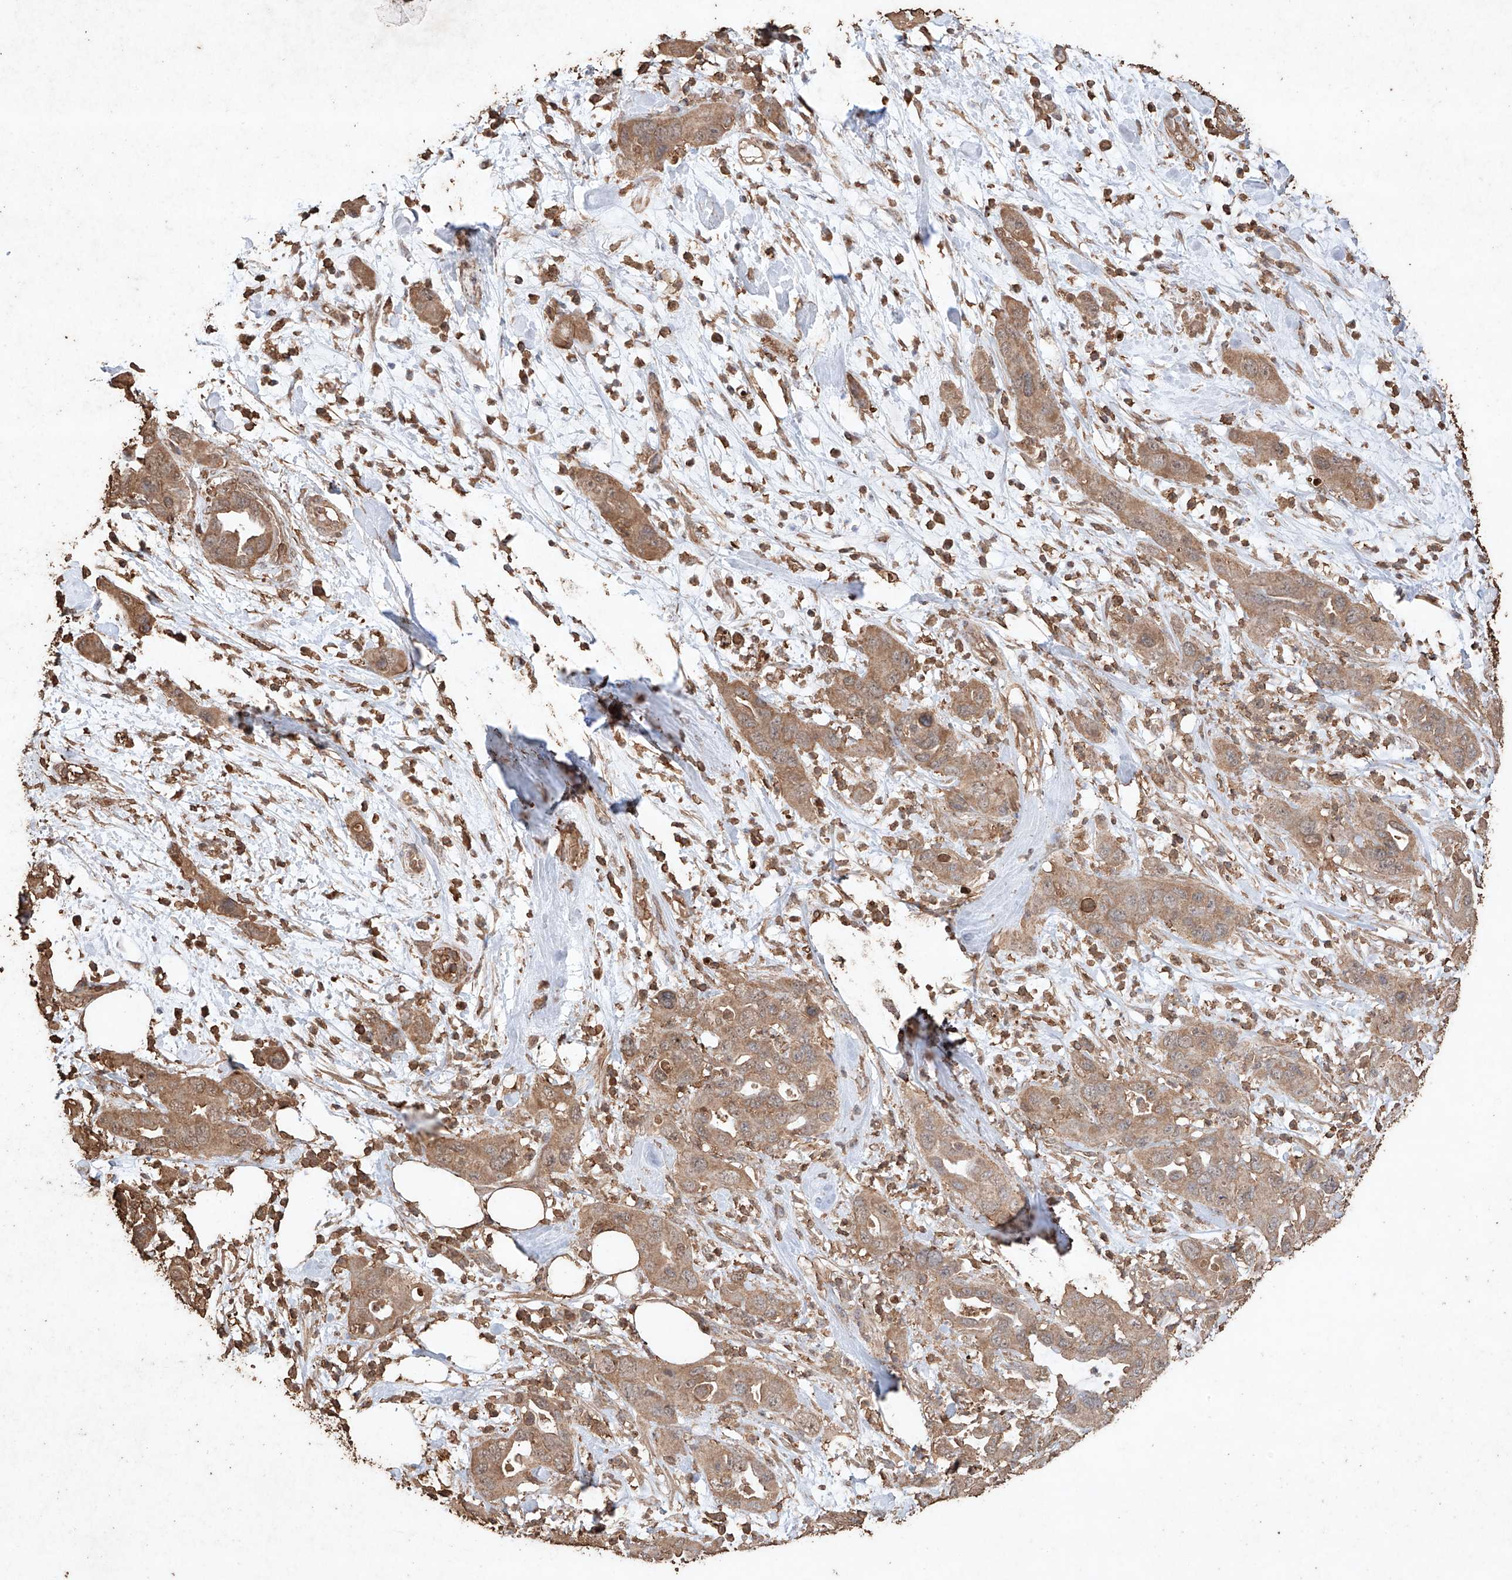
{"staining": {"intensity": "moderate", "quantity": ">75%", "location": "cytoplasmic/membranous"}, "tissue": "pancreatic cancer", "cell_type": "Tumor cells", "image_type": "cancer", "snomed": [{"axis": "morphology", "description": "Adenocarcinoma, NOS"}, {"axis": "topography", "description": "Pancreas"}], "caption": "Pancreatic adenocarcinoma stained with IHC exhibits moderate cytoplasmic/membranous staining in about >75% of tumor cells.", "gene": "M6PR", "patient": {"sex": "female", "age": 71}}